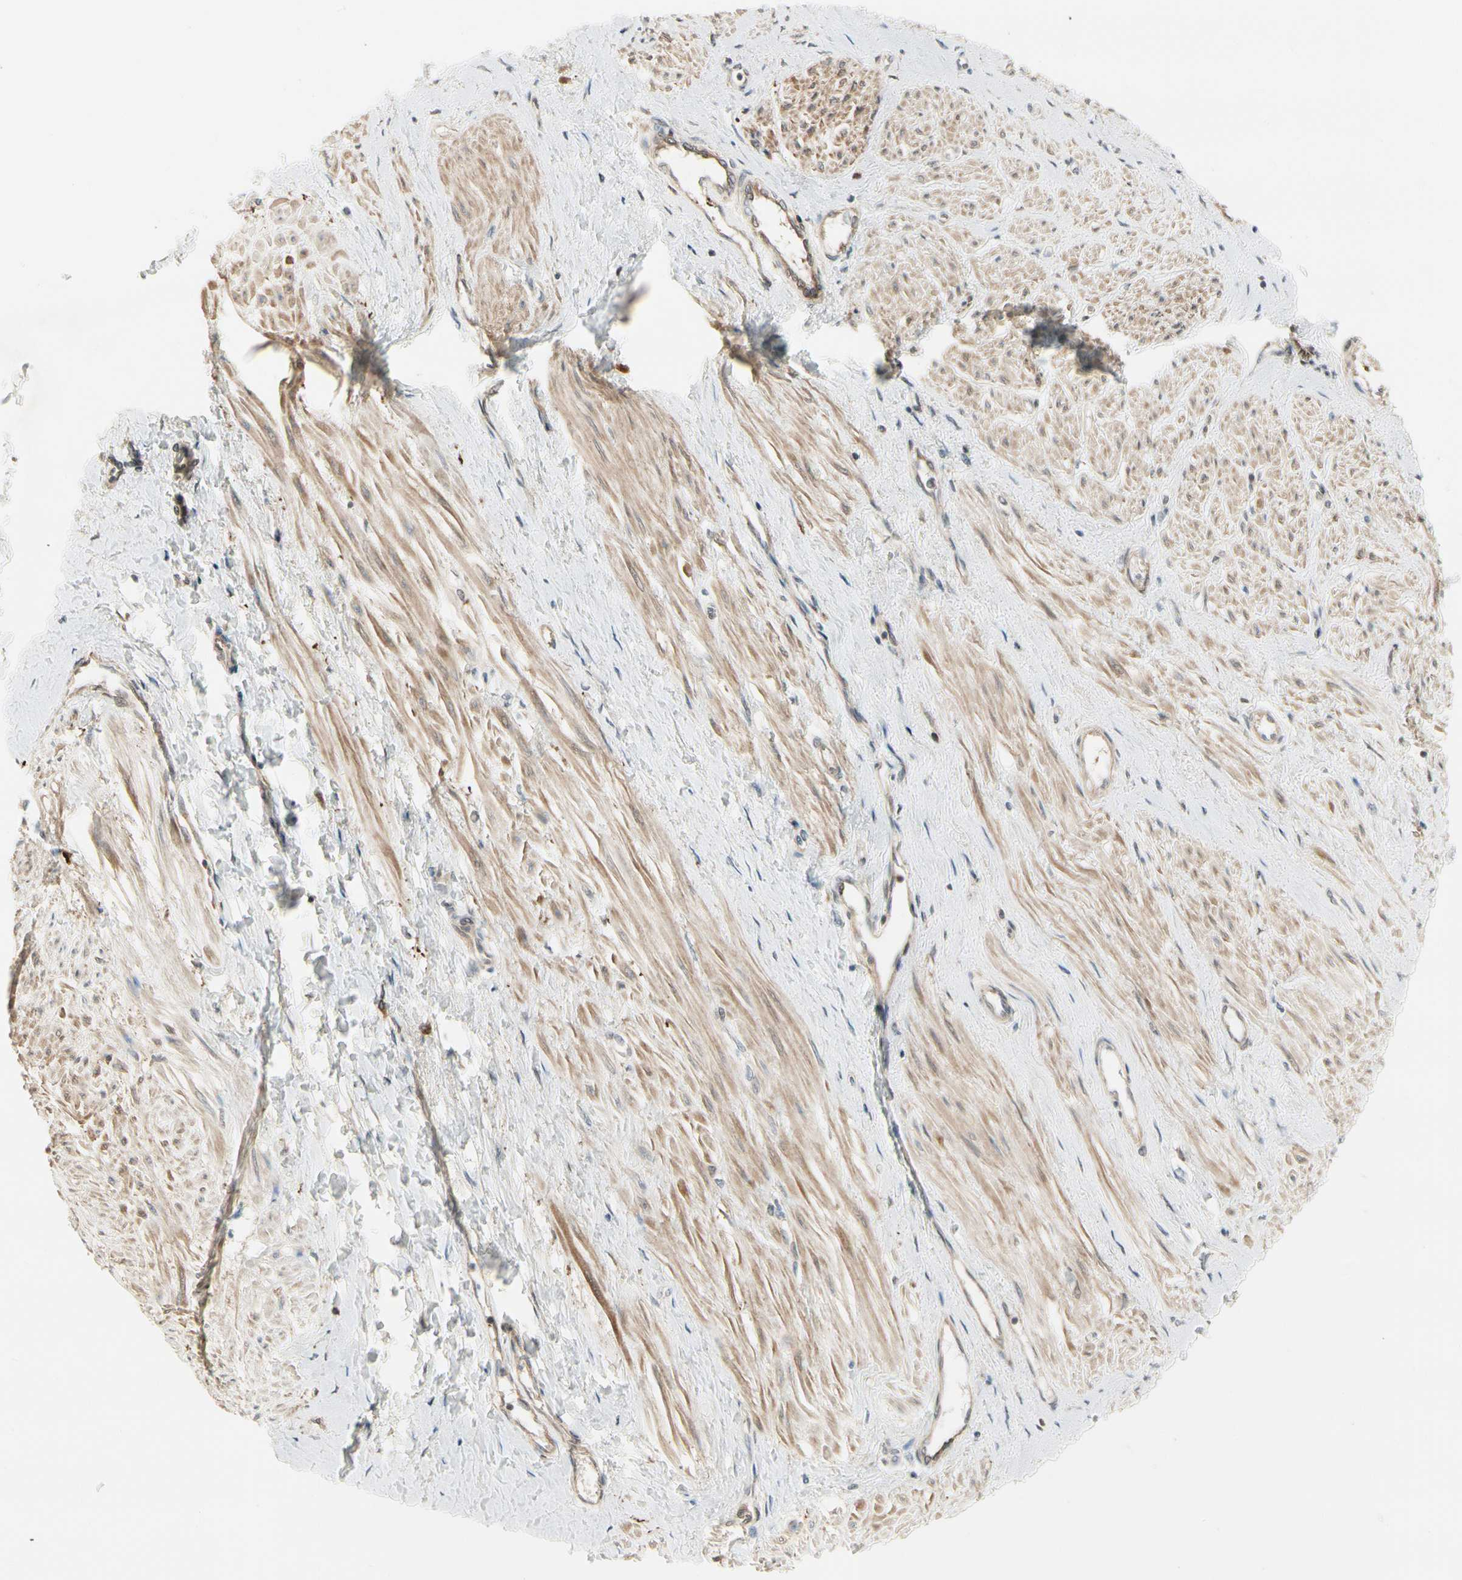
{"staining": {"intensity": "weak", "quantity": ">75%", "location": "cytoplasmic/membranous"}, "tissue": "smooth muscle", "cell_type": "Smooth muscle cells", "image_type": "normal", "snomed": [{"axis": "morphology", "description": "Normal tissue, NOS"}, {"axis": "topography", "description": "Smooth muscle"}, {"axis": "topography", "description": "Uterus"}], "caption": "Smooth muscle cells show weak cytoplasmic/membranous positivity in approximately >75% of cells in unremarkable smooth muscle.", "gene": "EVC", "patient": {"sex": "female", "age": 39}}